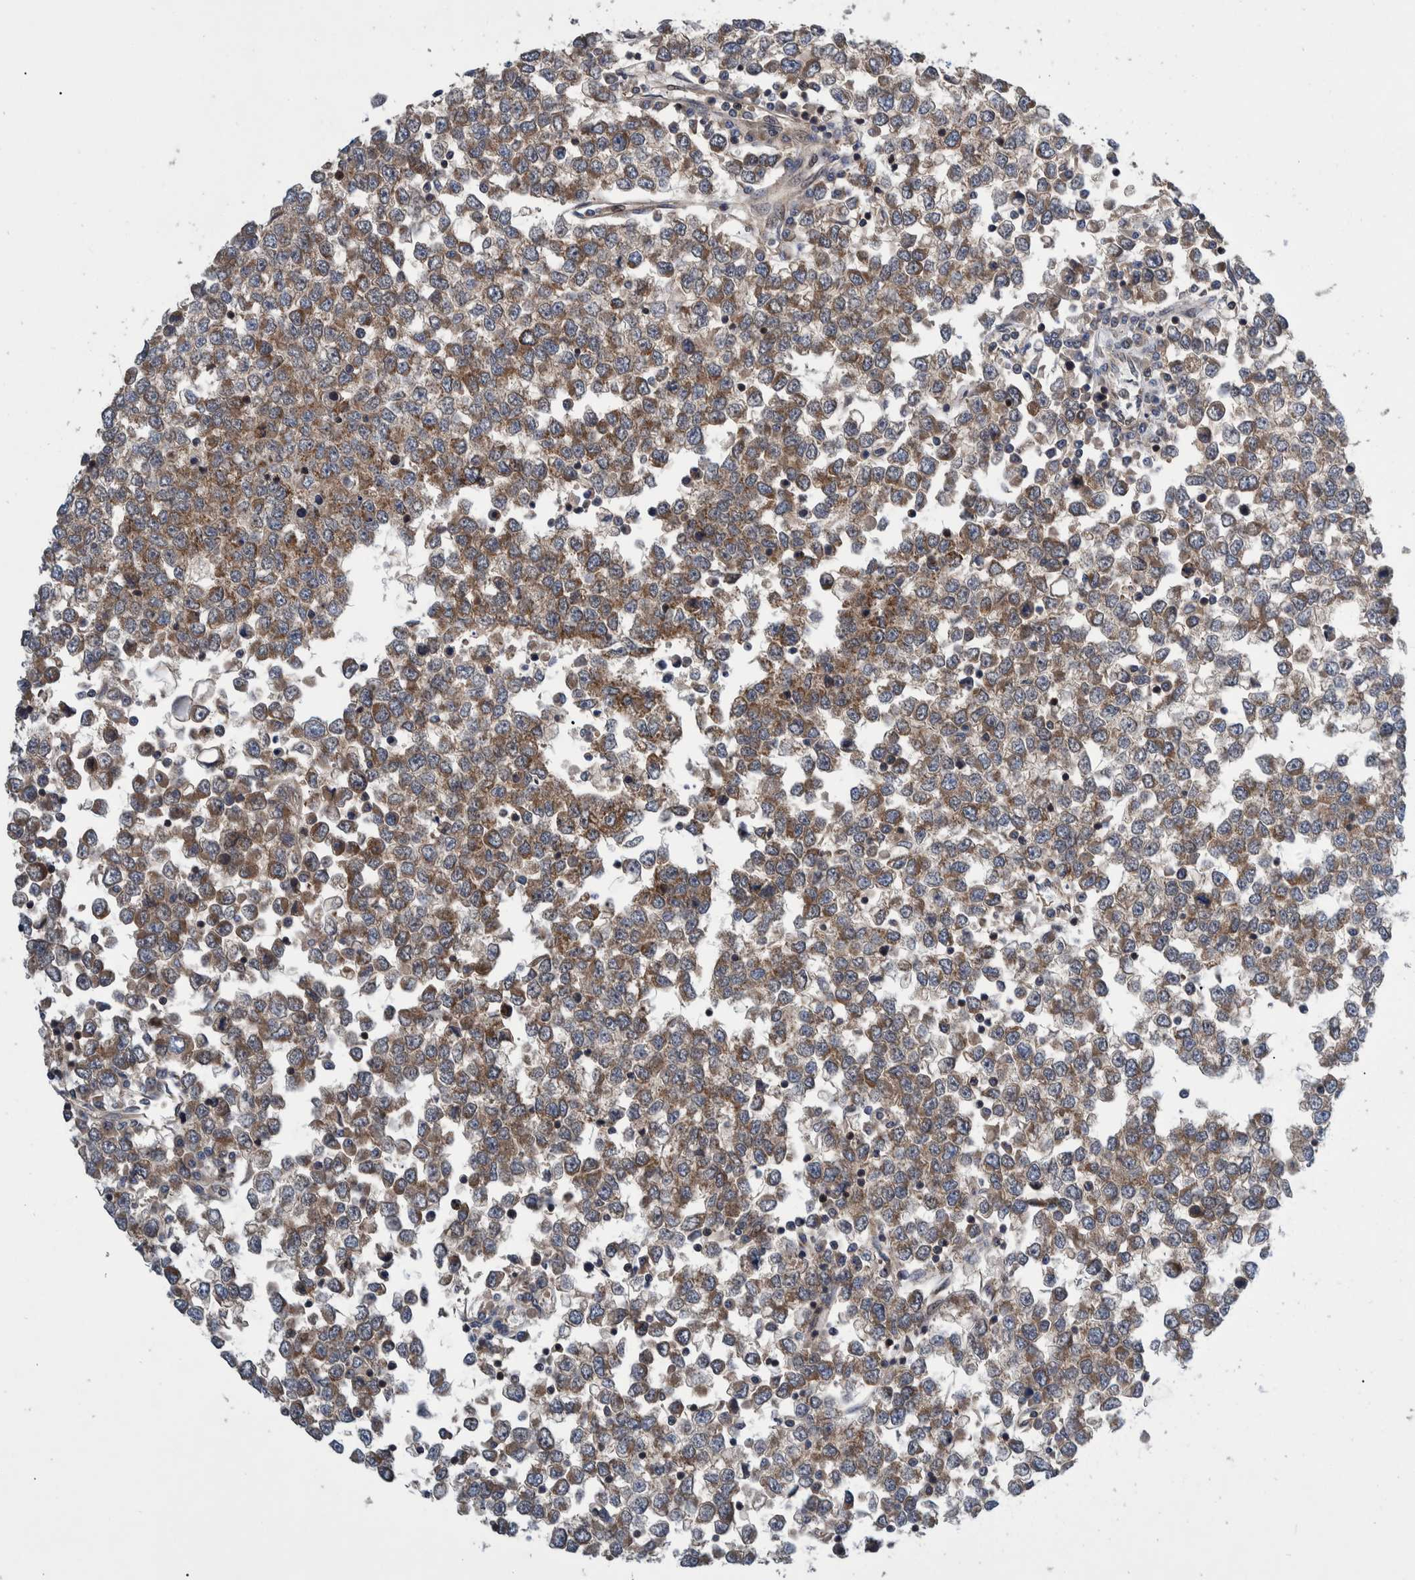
{"staining": {"intensity": "moderate", "quantity": ">75%", "location": "cytoplasmic/membranous"}, "tissue": "testis cancer", "cell_type": "Tumor cells", "image_type": "cancer", "snomed": [{"axis": "morphology", "description": "Seminoma, NOS"}, {"axis": "topography", "description": "Testis"}], "caption": "Testis seminoma was stained to show a protein in brown. There is medium levels of moderate cytoplasmic/membranous expression in approximately >75% of tumor cells.", "gene": "GRPEL2", "patient": {"sex": "male", "age": 65}}